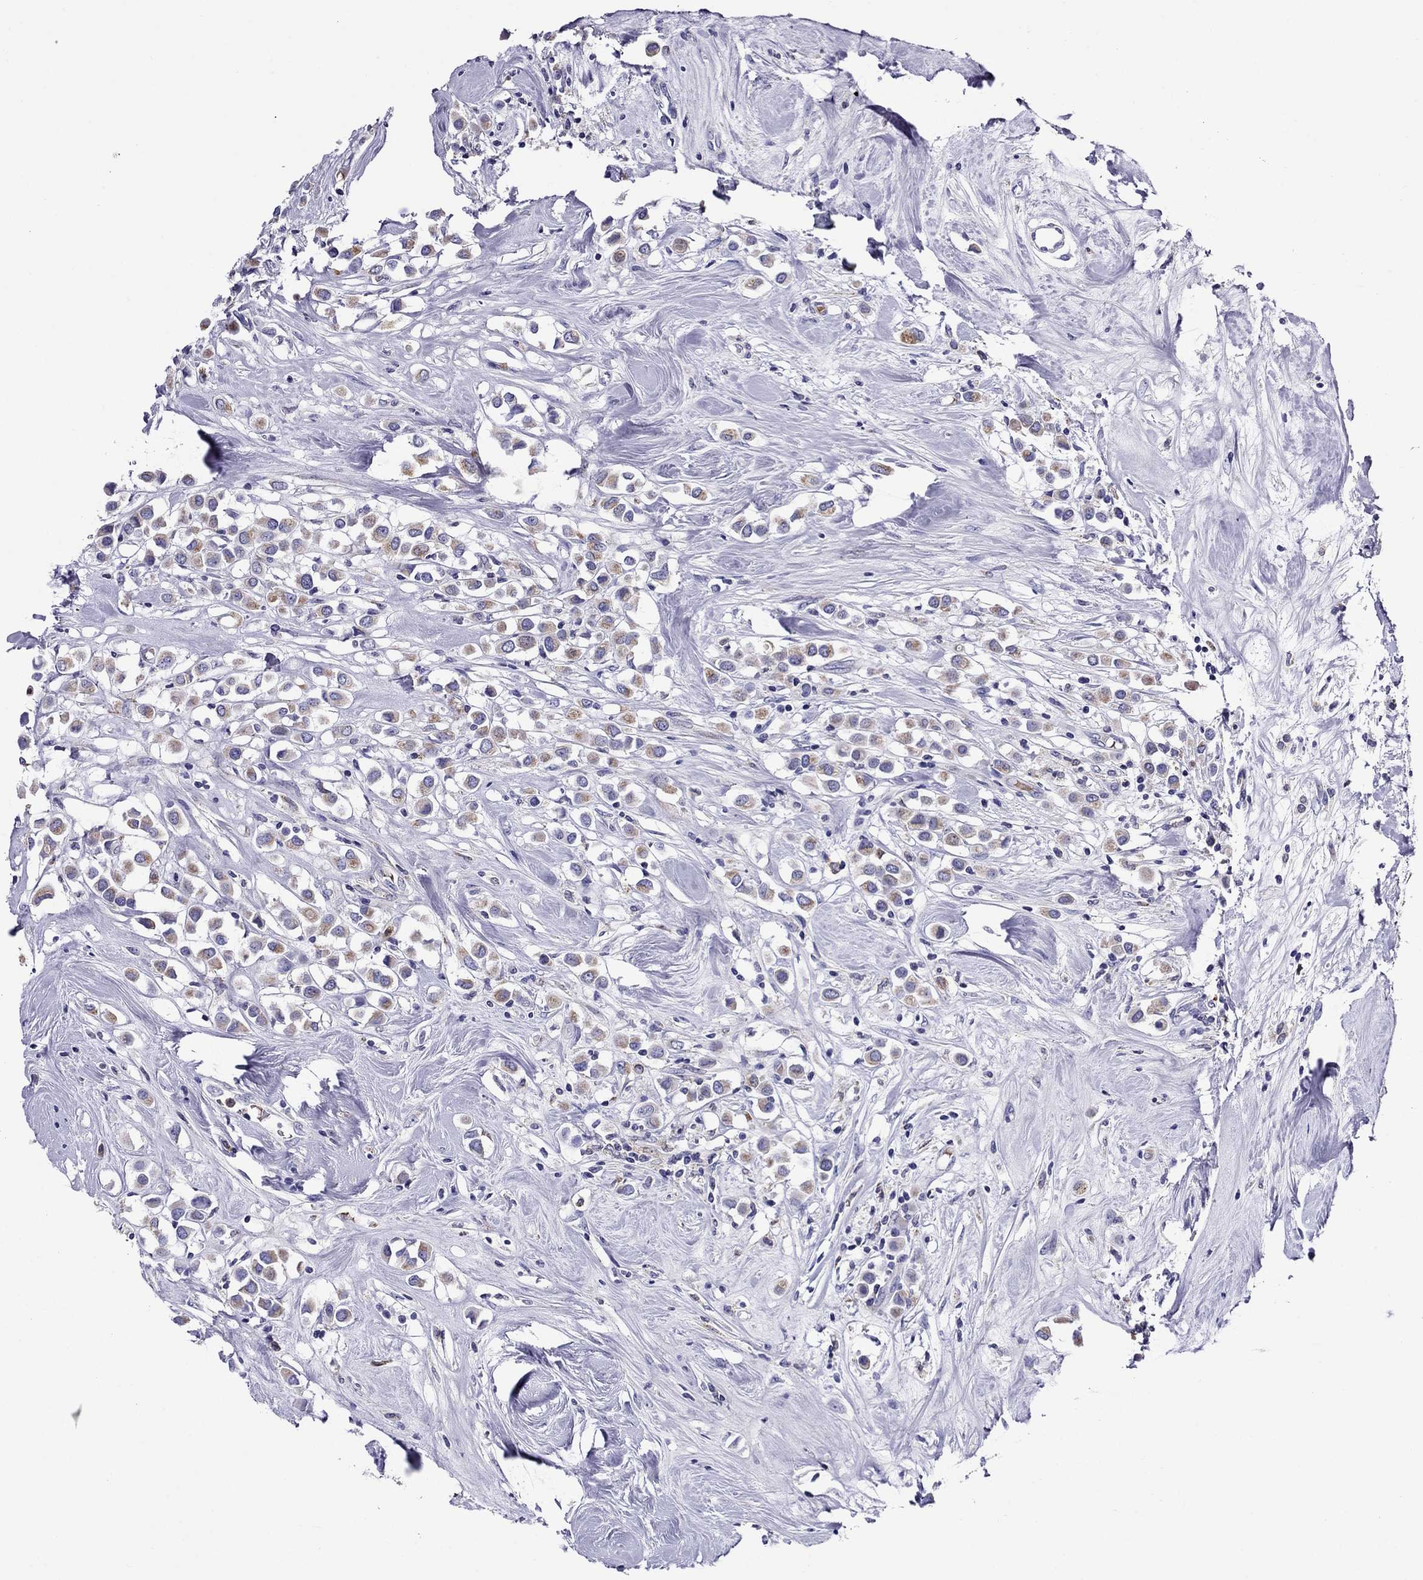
{"staining": {"intensity": "moderate", "quantity": "<25%", "location": "cytoplasmic/membranous"}, "tissue": "breast cancer", "cell_type": "Tumor cells", "image_type": "cancer", "snomed": [{"axis": "morphology", "description": "Duct carcinoma"}, {"axis": "topography", "description": "Breast"}], "caption": "The histopathology image exhibits staining of breast infiltrating ductal carcinoma, revealing moderate cytoplasmic/membranous protein positivity (brown color) within tumor cells.", "gene": "SCG2", "patient": {"sex": "female", "age": 61}}